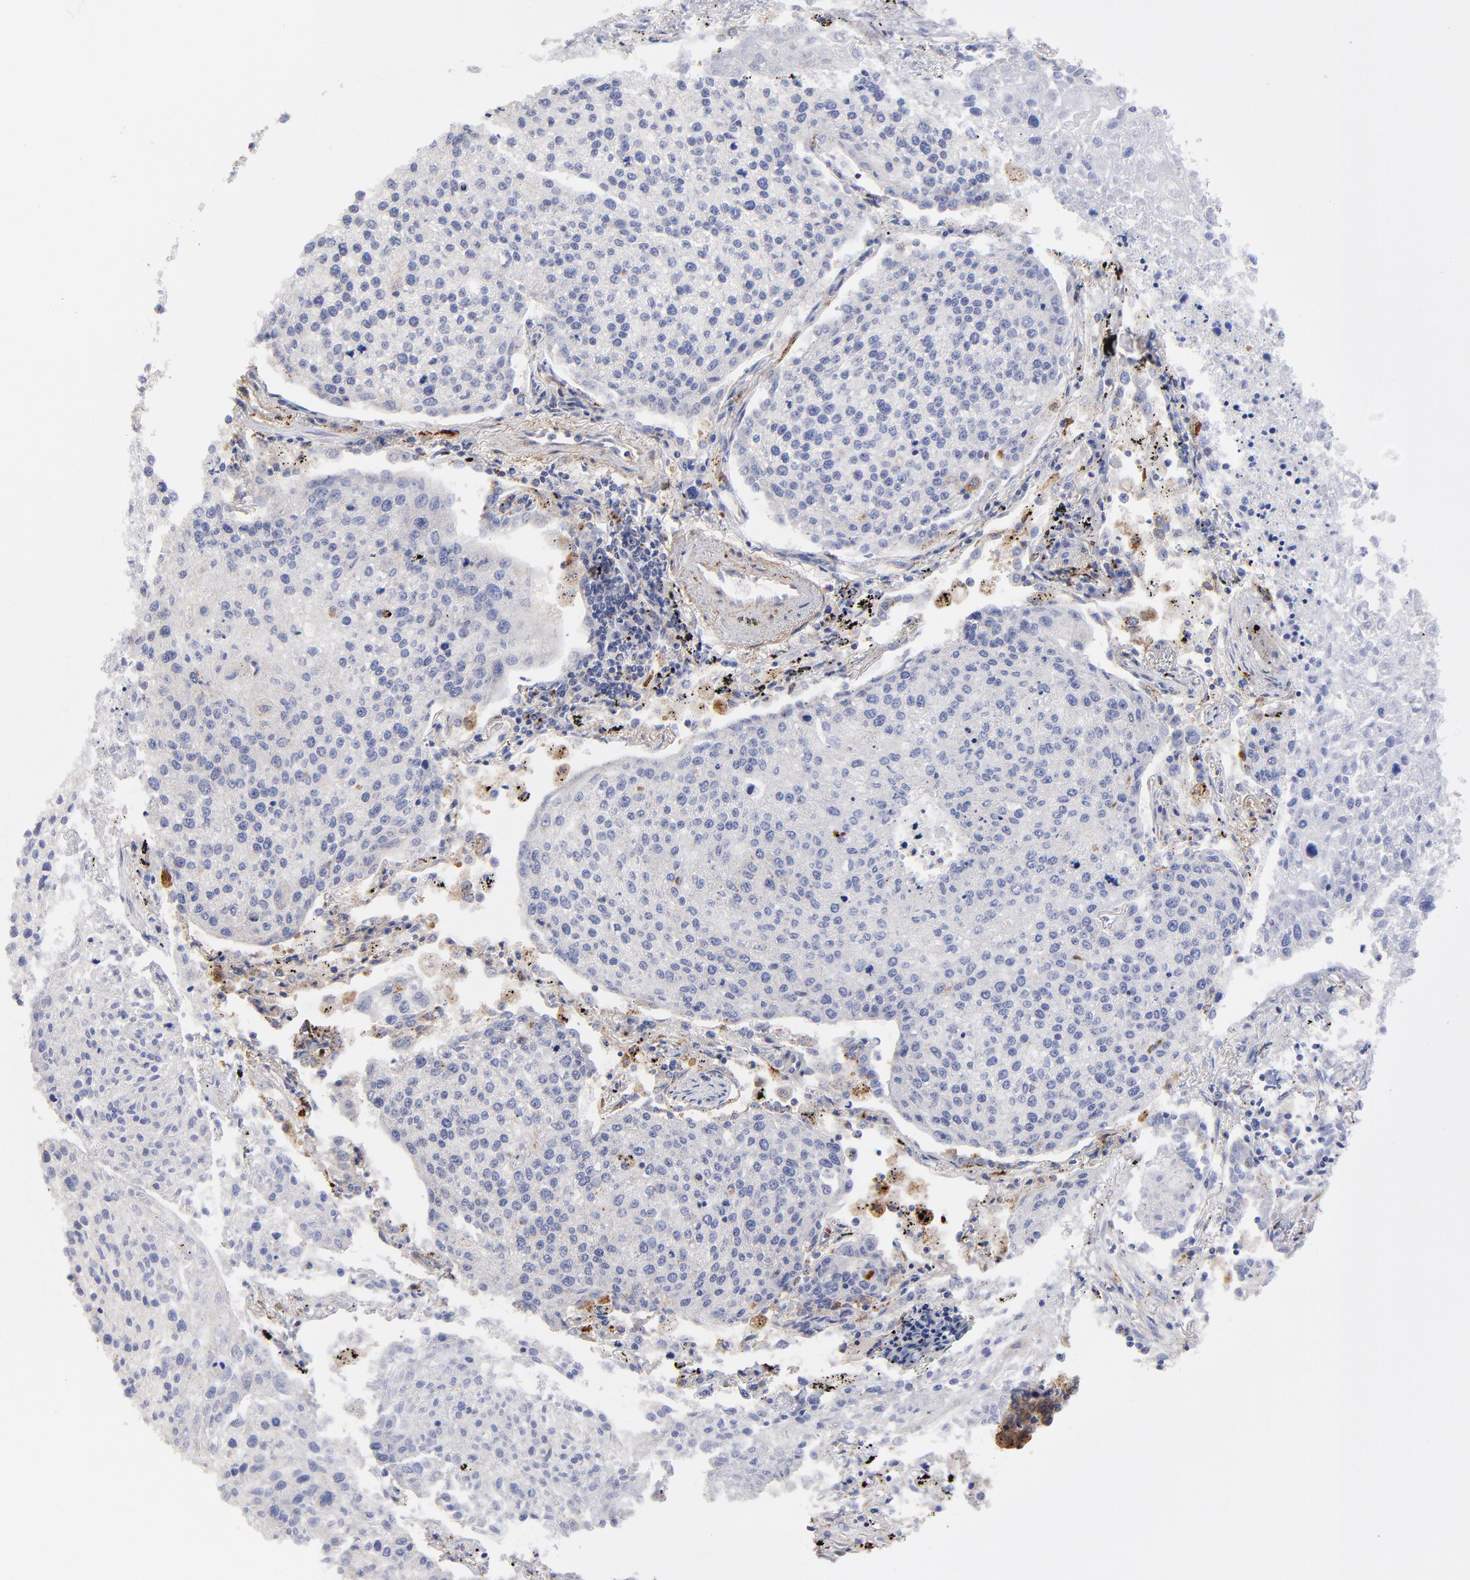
{"staining": {"intensity": "negative", "quantity": "none", "location": "none"}, "tissue": "lung cancer", "cell_type": "Tumor cells", "image_type": "cancer", "snomed": [{"axis": "morphology", "description": "Squamous cell carcinoma, NOS"}, {"axis": "topography", "description": "Lung"}], "caption": "Immunohistochemistry (IHC) image of lung cancer stained for a protein (brown), which shows no expression in tumor cells.", "gene": "PDE4B", "patient": {"sex": "male", "age": 75}}